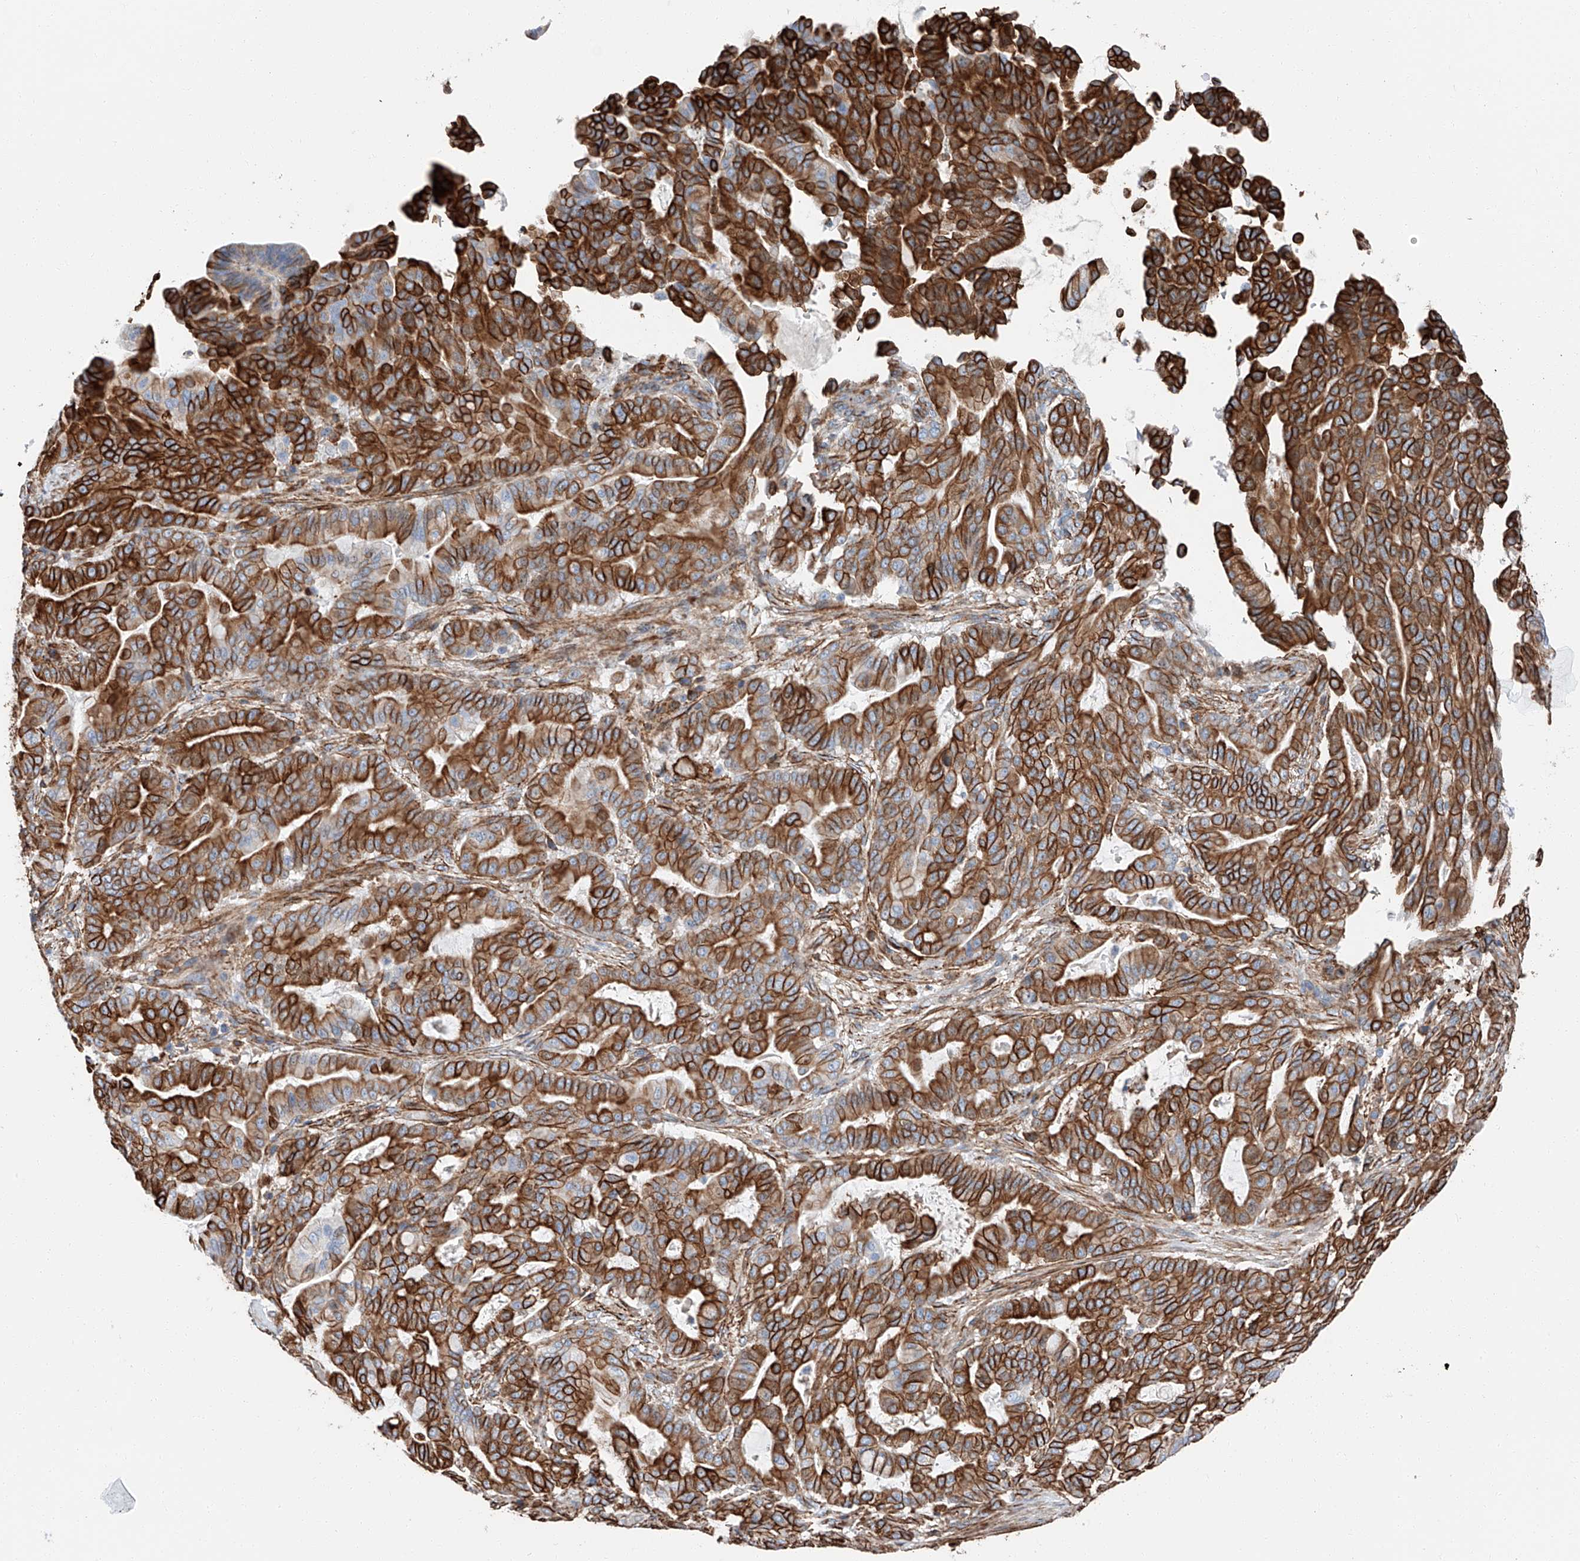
{"staining": {"intensity": "strong", "quantity": ">75%", "location": "cytoplasmic/membranous"}, "tissue": "pancreatic cancer", "cell_type": "Tumor cells", "image_type": "cancer", "snomed": [{"axis": "morphology", "description": "Adenocarcinoma, NOS"}, {"axis": "topography", "description": "Pancreas"}], "caption": "This histopathology image shows pancreatic cancer stained with immunohistochemistry to label a protein in brown. The cytoplasmic/membranous of tumor cells show strong positivity for the protein. Nuclei are counter-stained blue.", "gene": "ZNF804A", "patient": {"sex": "male", "age": 63}}